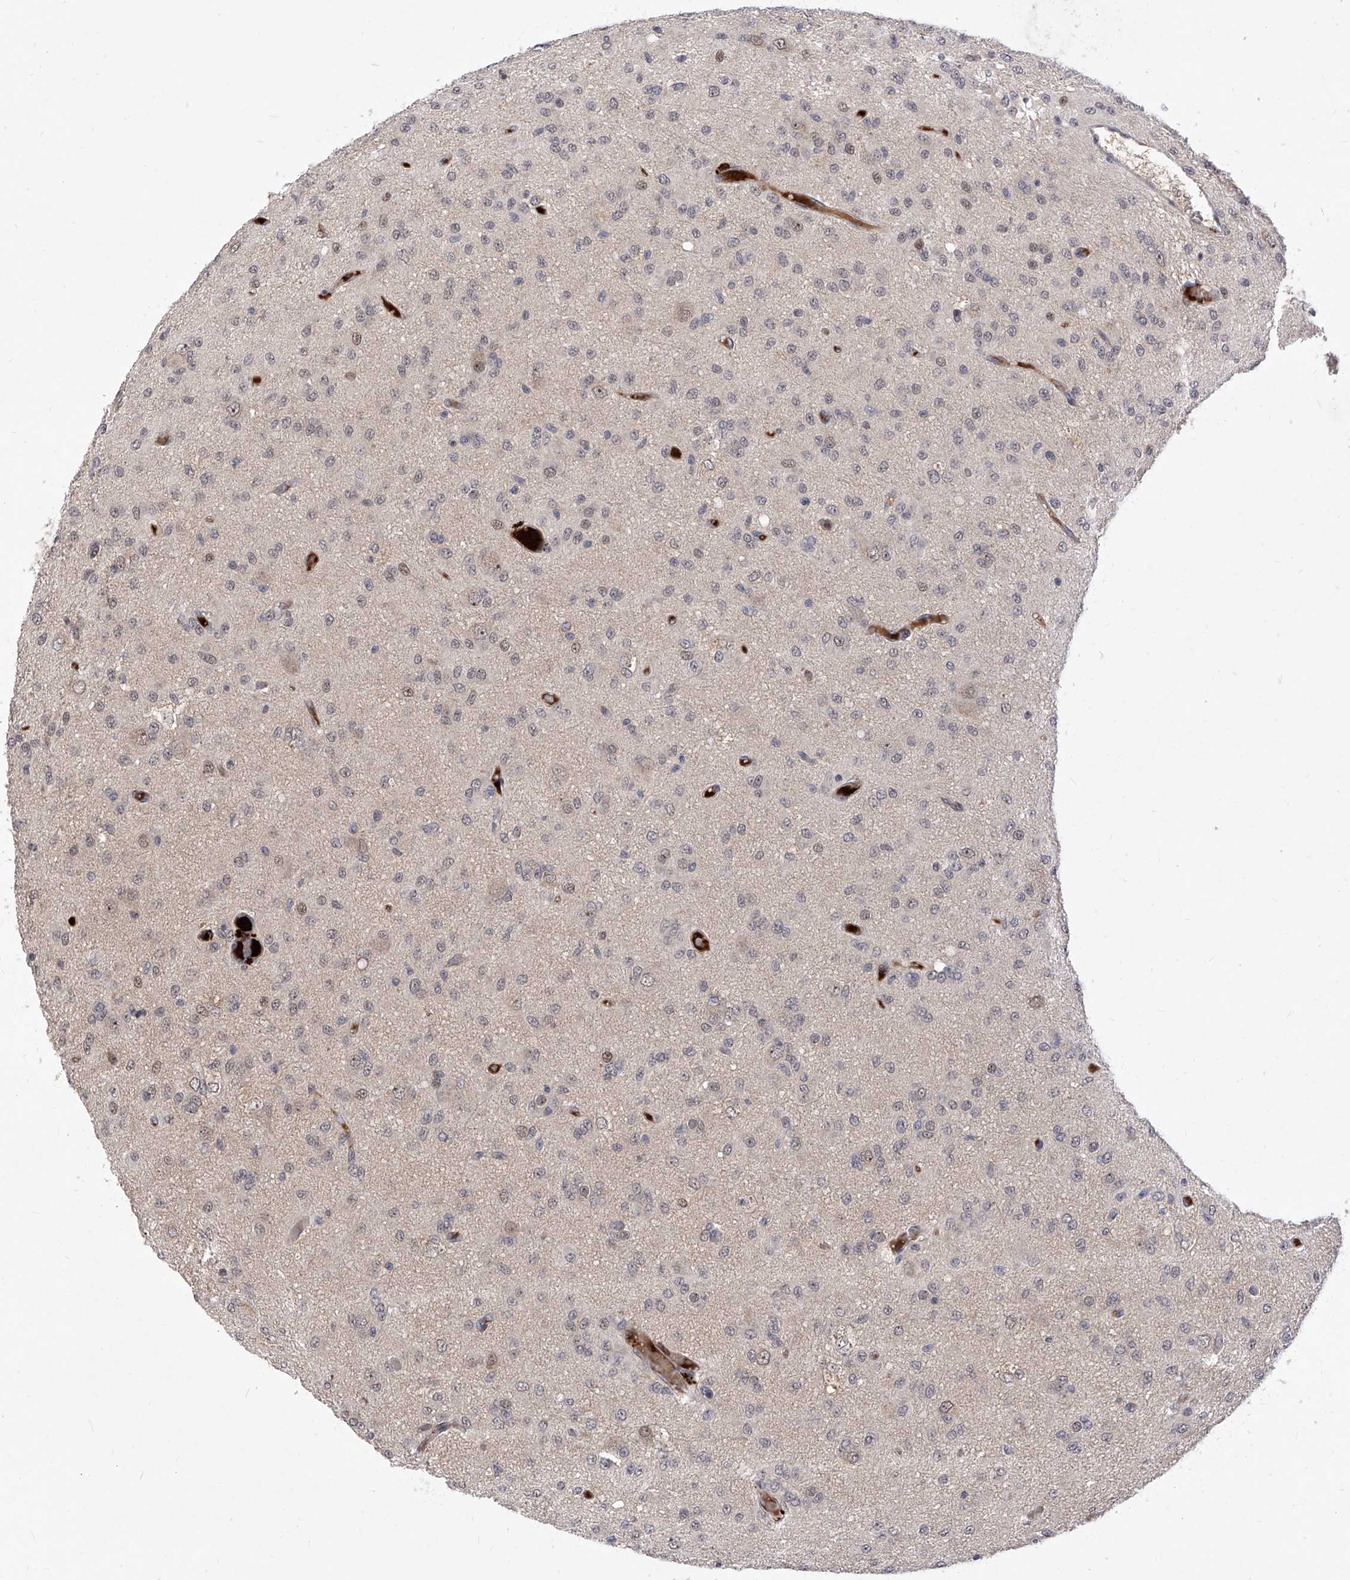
{"staining": {"intensity": "negative", "quantity": "none", "location": "none"}, "tissue": "glioma", "cell_type": "Tumor cells", "image_type": "cancer", "snomed": [{"axis": "morphology", "description": "Glioma, malignant, High grade"}, {"axis": "topography", "description": "Brain"}], "caption": "Immunohistochemistry of human malignant glioma (high-grade) reveals no staining in tumor cells. The staining is performed using DAB brown chromogen with nuclei counter-stained in using hematoxylin.", "gene": "LGR4", "patient": {"sex": "female", "age": 59}}